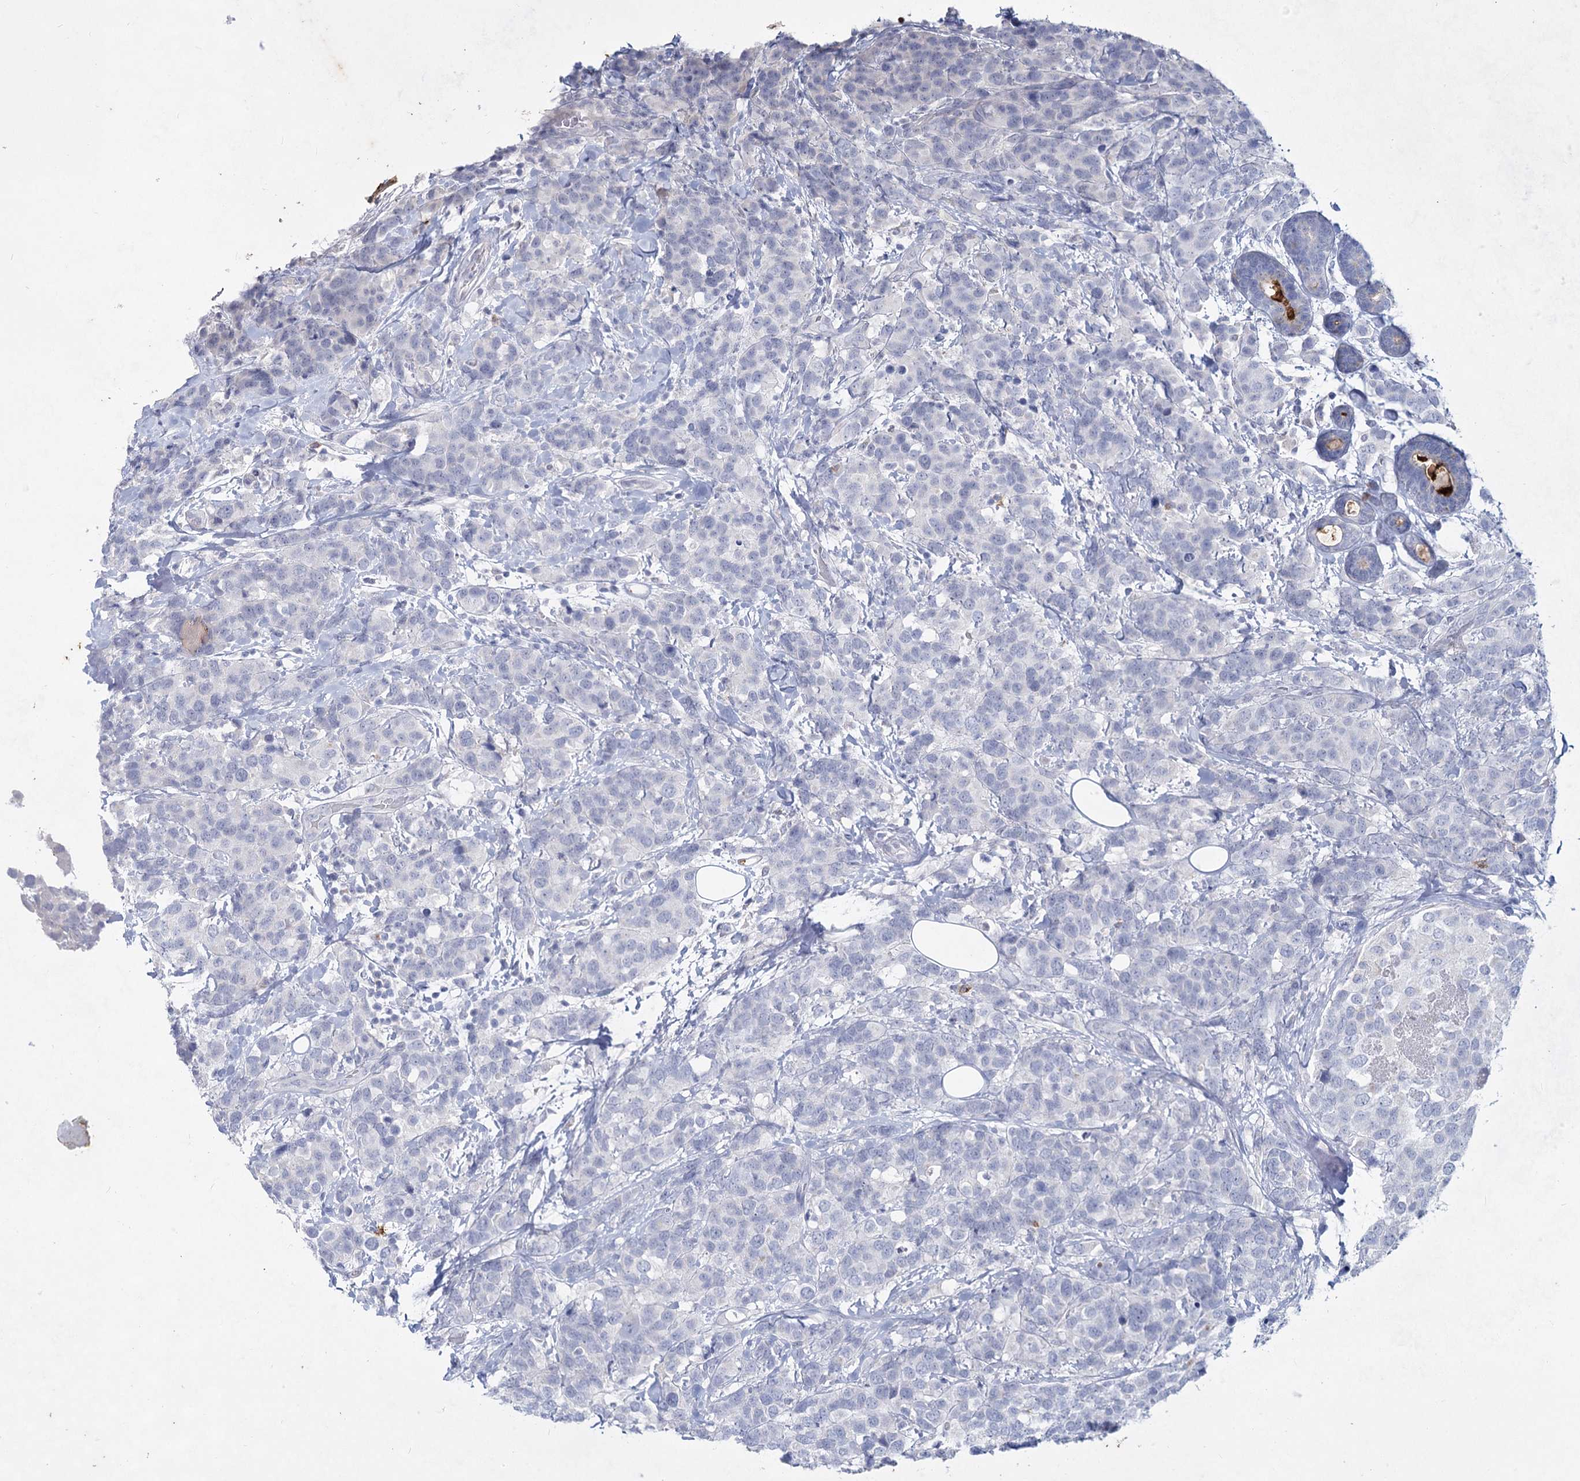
{"staining": {"intensity": "negative", "quantity": "none", "location": "none"}, "tissue": "breast cancer", "cell_type": "Tumor cells", "image_type": "cancer", "snomed": [{"axis": "morphology", "description": "Lobular carcinoma"}, {"axis": "topography", "description": "Breast"}], "caption": "Breast lobular carcinoma stained for a protein using IHC exhibits no positivity tumor cells.", "gene": "CCDC73", "patient": {"sex": "female", "age": 59}}